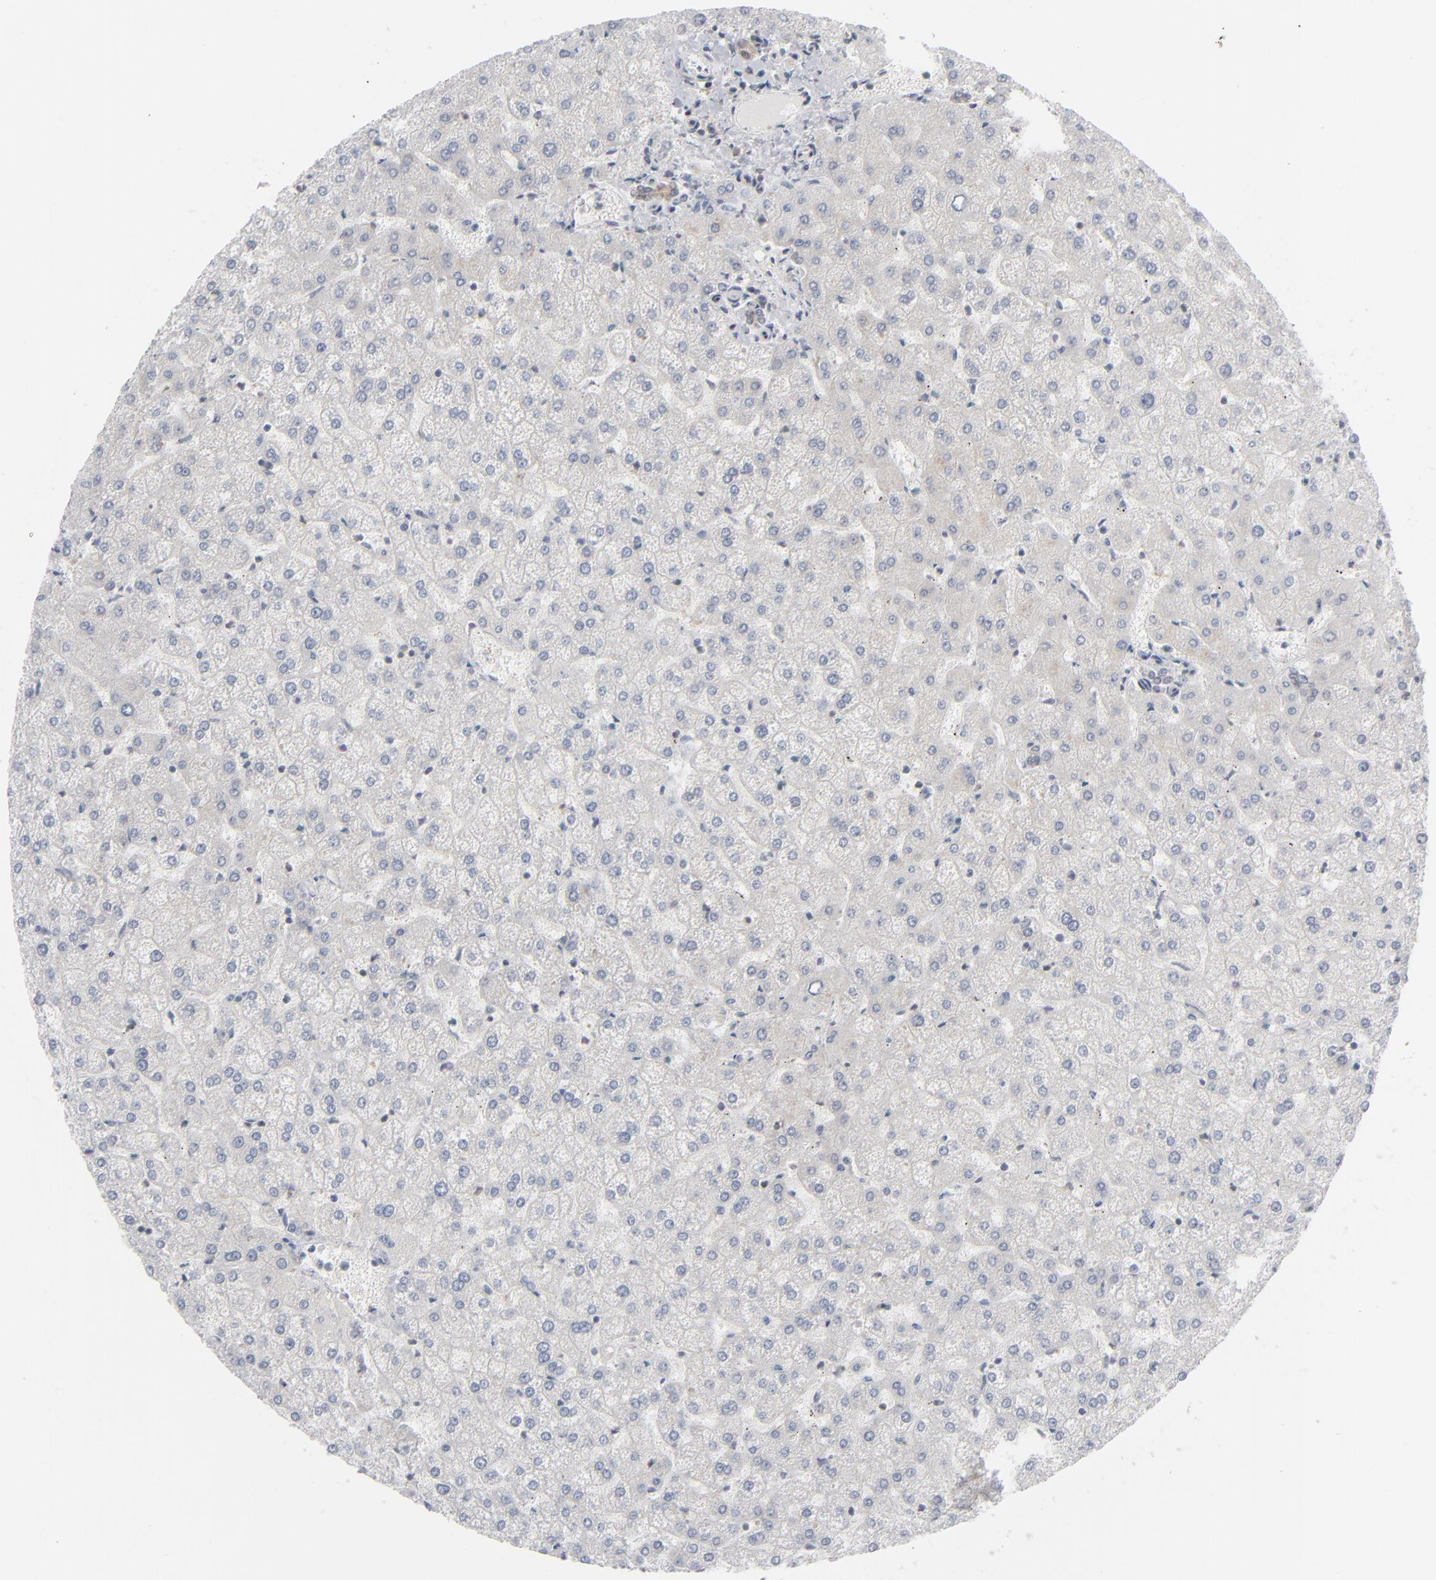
{"staining": {"intensity": "negative", "quantity": "none", "location": "none"}, "tissue": "liver", "cell_type": "Cholangiocytes", "image_type": "normal", "snomed": [{"axis": "morphology", "description": "Normal tissue, NOS"}, {"axis": "topography", "description": "Liver"}], "caption": "Immunohistochemical staining of unremarkable human liver shows no significant staining in cholangiocytes.", "gene": "POF1B", "patient": {"sex": "female", "age": 32}}